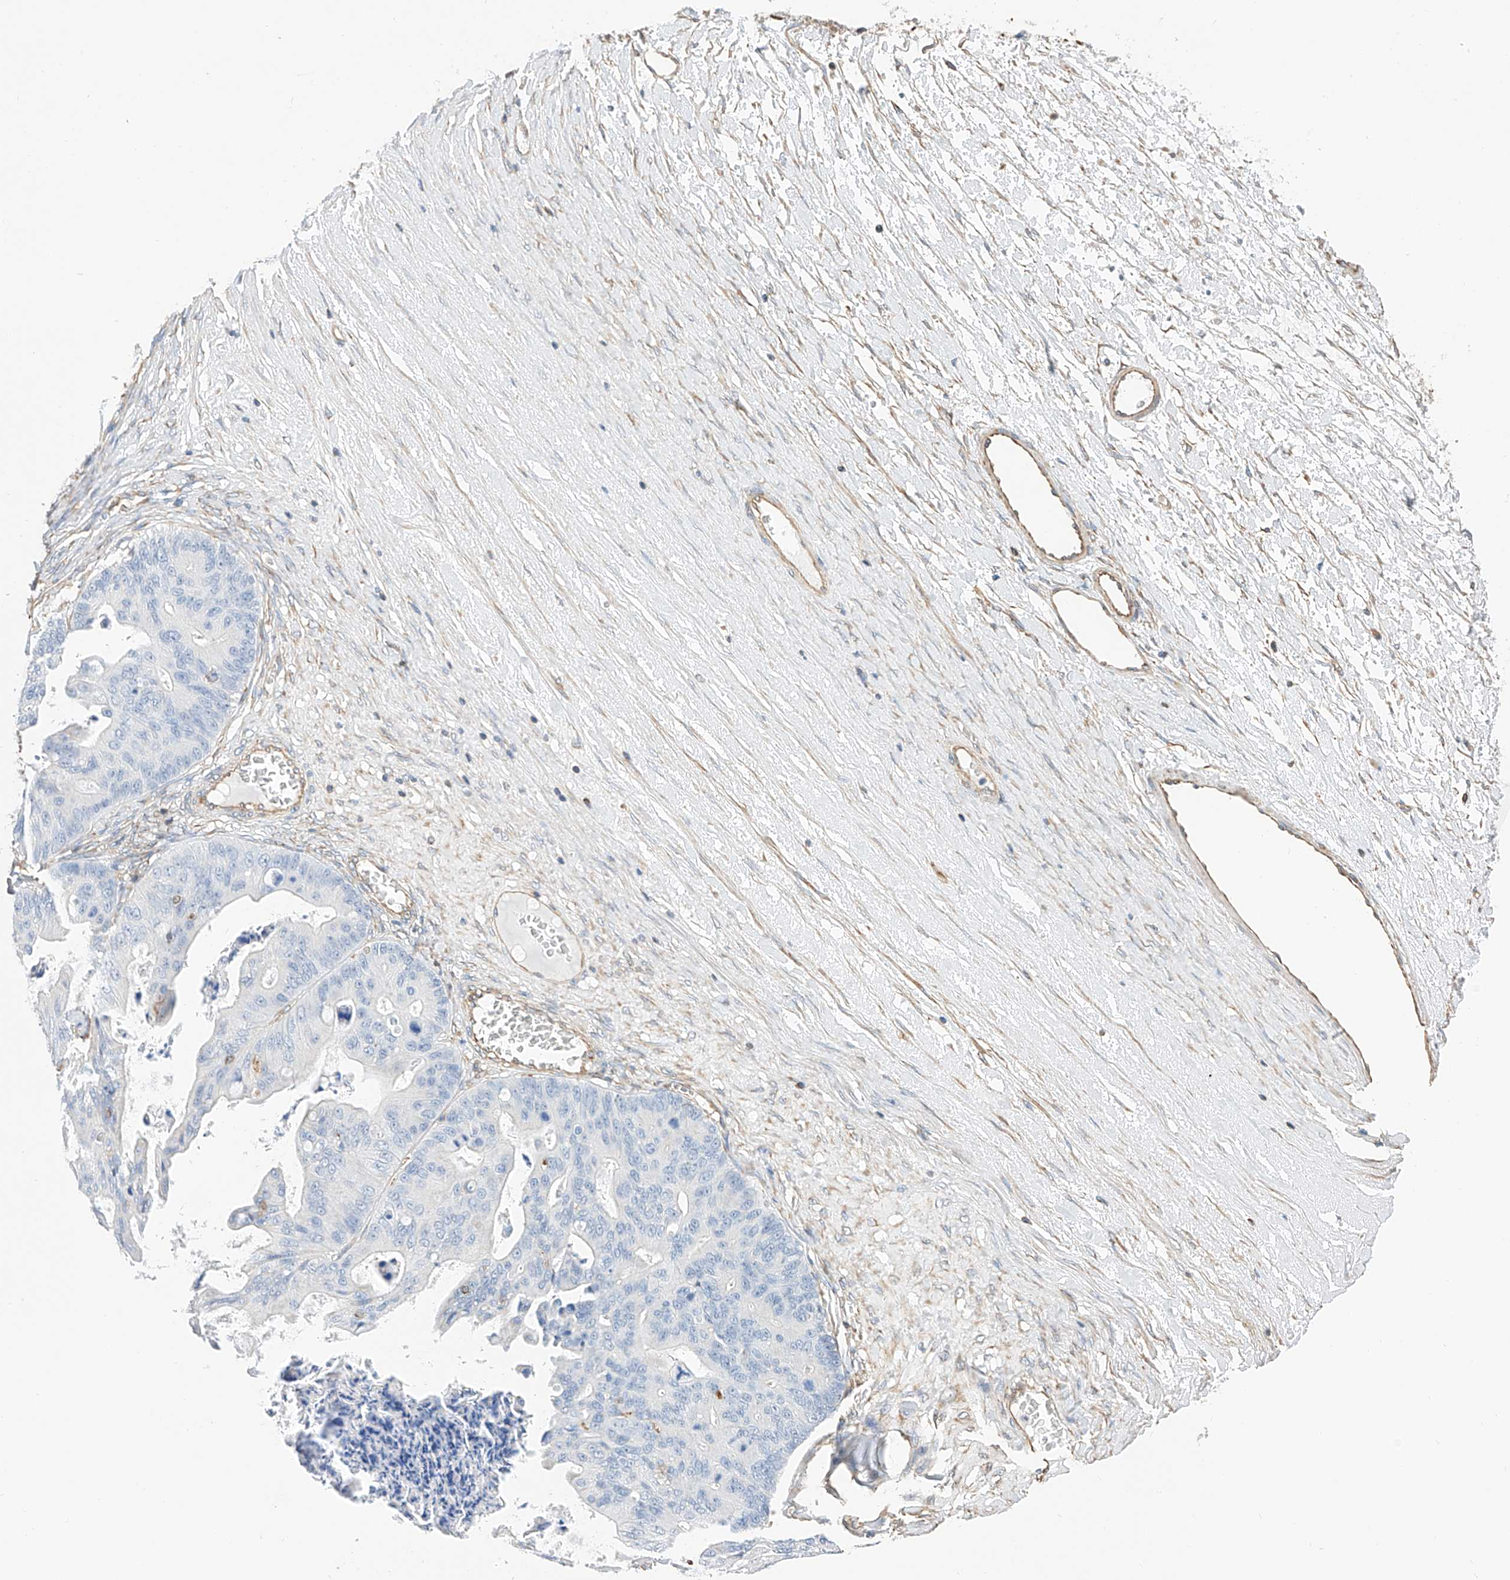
{"staining": {"intensity": "negative", "quantity": "none", "location": "none"}, "tissue": "ovarian cancer", "cell_type": "Tumor cells", "image_type": "cancer", "snomed": [{"axis": "morphology", "description": "Cystadenocarcinoma, mucinous, NOS"}, {"axis": "topography", "description": "Ovary"}], "caption": "Ovarian mucinous cystadenocarcinoma was stained to show a protein in brown. There is no significant expression in tumor cells. (DAB immunohistochemistry visualized using brightfield microscopy, high magnification).", "gene": "NDUFV3", "patient": {"sex": "female", "age": 37}}